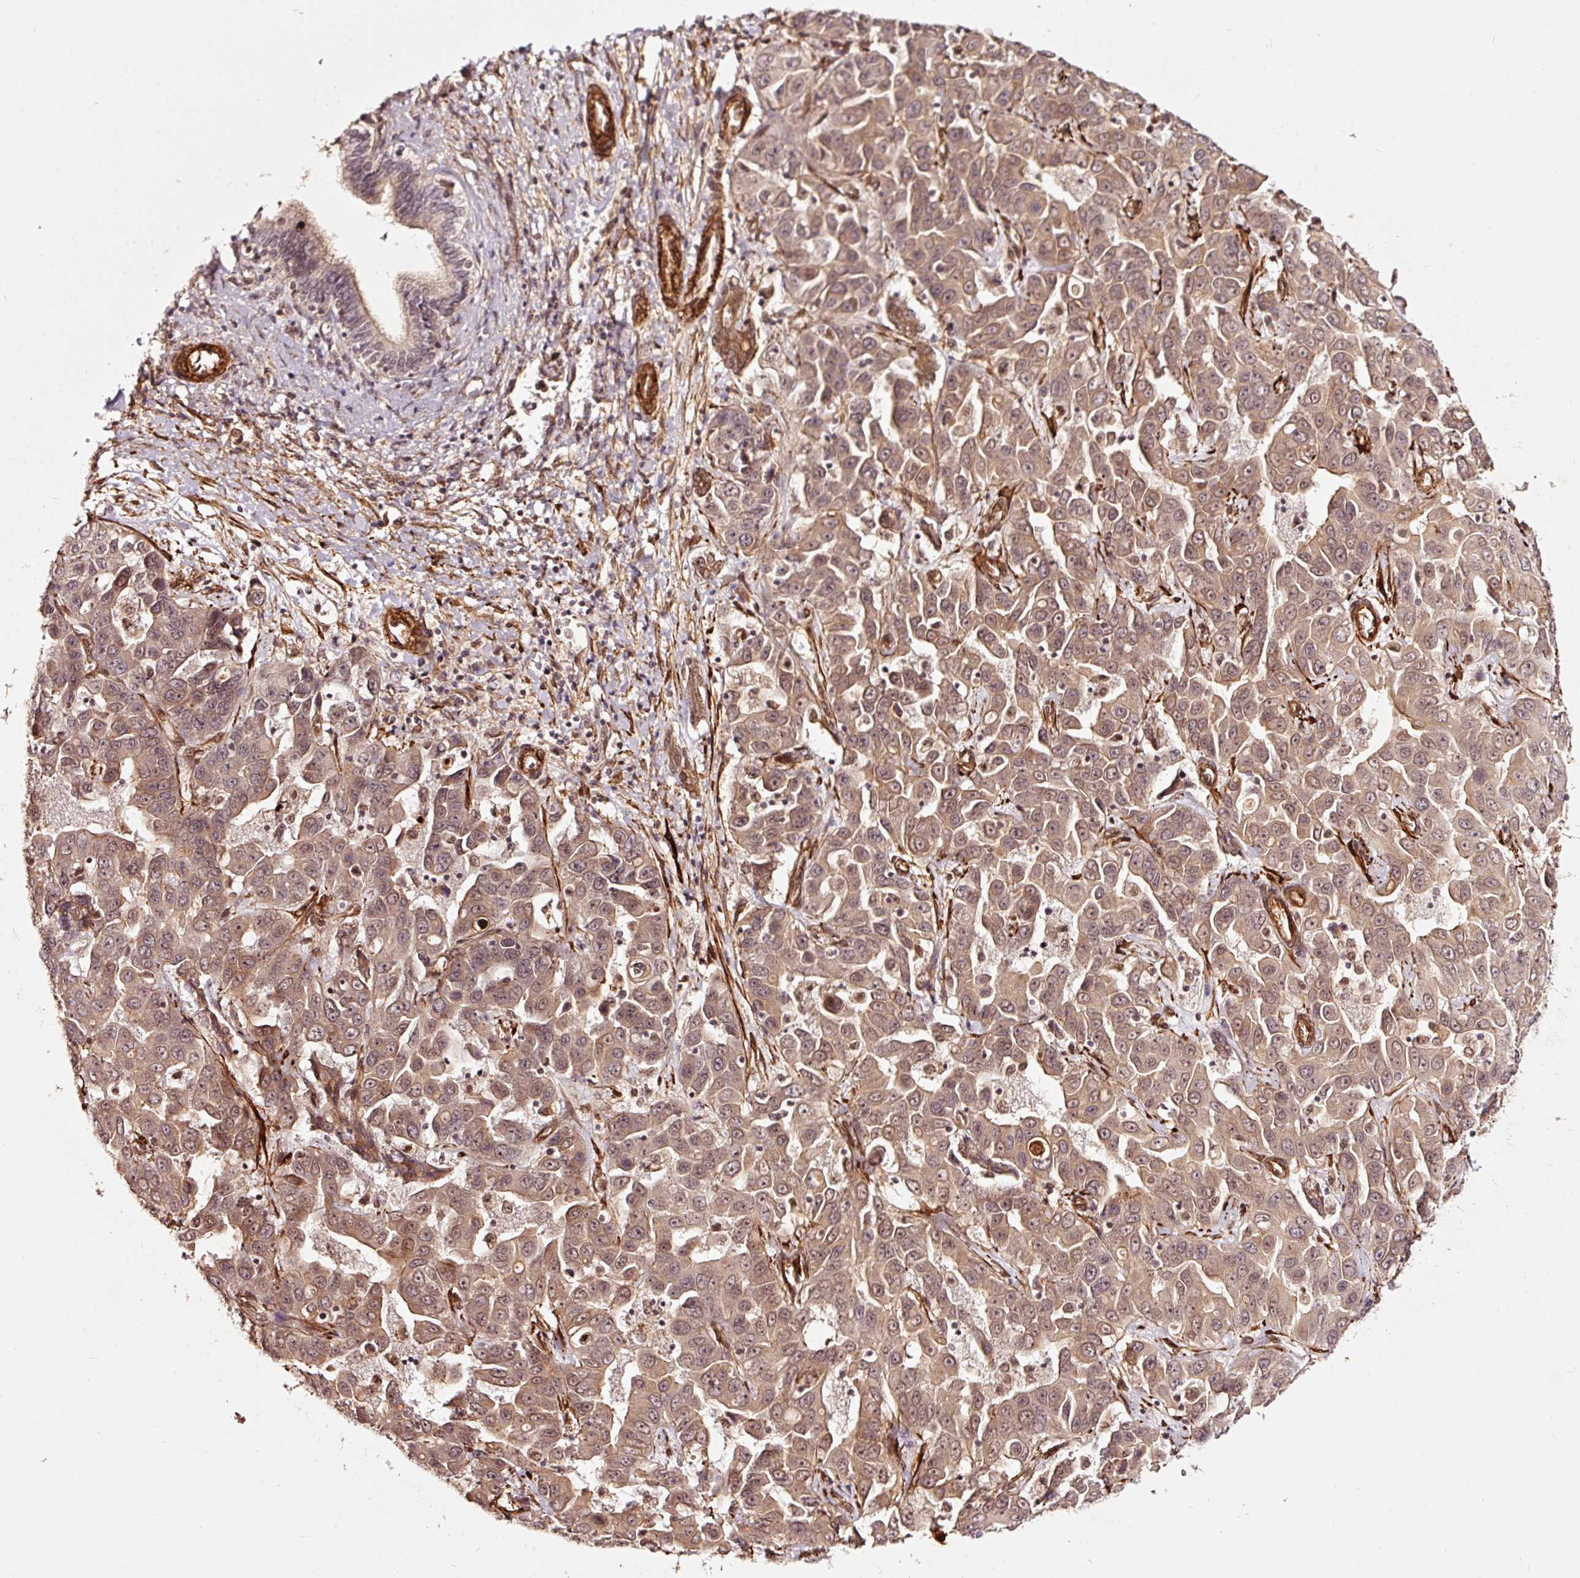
{"staining": {"intensity": "moderate", "quantity": ">75%", "location": "cytoplasmic/membranous,nuclear"}, "tissue": "liver cancer", "cell_type": "Tumor cells", "image_type": "cancer", "snomed": [{"axis": "morphology", "description": "Cholangiocarcinoma"}, {"axis": "topography", "description": "Liver"}], "caption": "Brown immunohistochemical staining in human liver cancer (cholangiocarcinoma) displays moderate cytoplasmic/membranous and nuclear expression in about >75% of tumor cells.", "gene": "TPM1", "patient": {"sex": "female", "age": 52}}